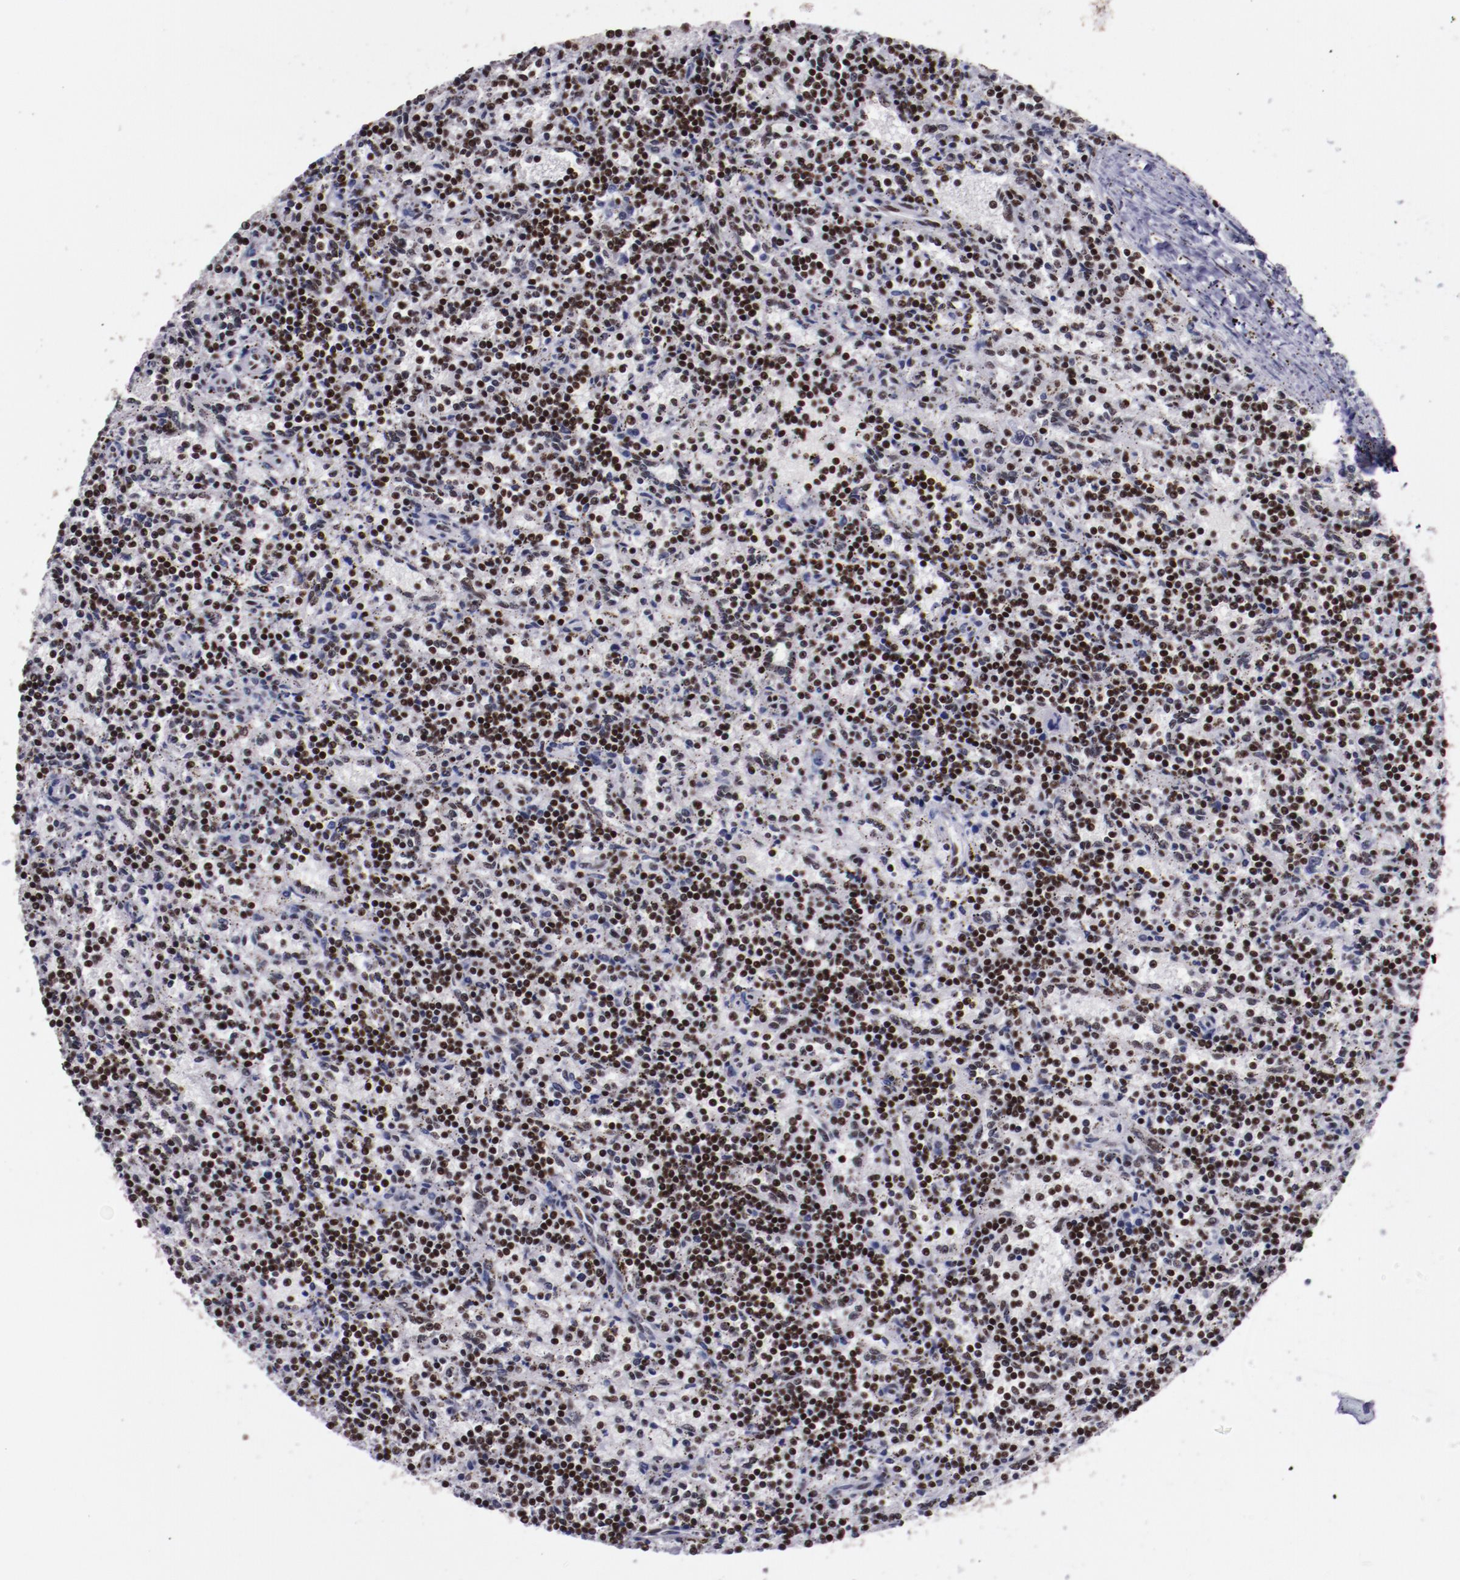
{"staining": {"intensity": "strong", "quantity": ">75%", "location": "nuclear"}, "tissue": "lymphoma", "cell_type": "Tumor cells", "image_type": "cancer", "snomed": [{"axis": "morphology", "description": "Malignant lymphoma, non-Hodgkin's type, Low grade"}, {"axis": "topography", "description": "Spleen"}], "caption": "IHC histopathology image of neoplastic tissue: malignant lymphoma, non-Hodgkin's type (low-grade) stained using immunohistochemistry demonstrates high levels of strong protein expression localized specifically in the nuclear of tumor cells, appearing as a nuclear brown color.", "gene": "PPP4R3A", "patient": {"sex": "male", "age": 73}}